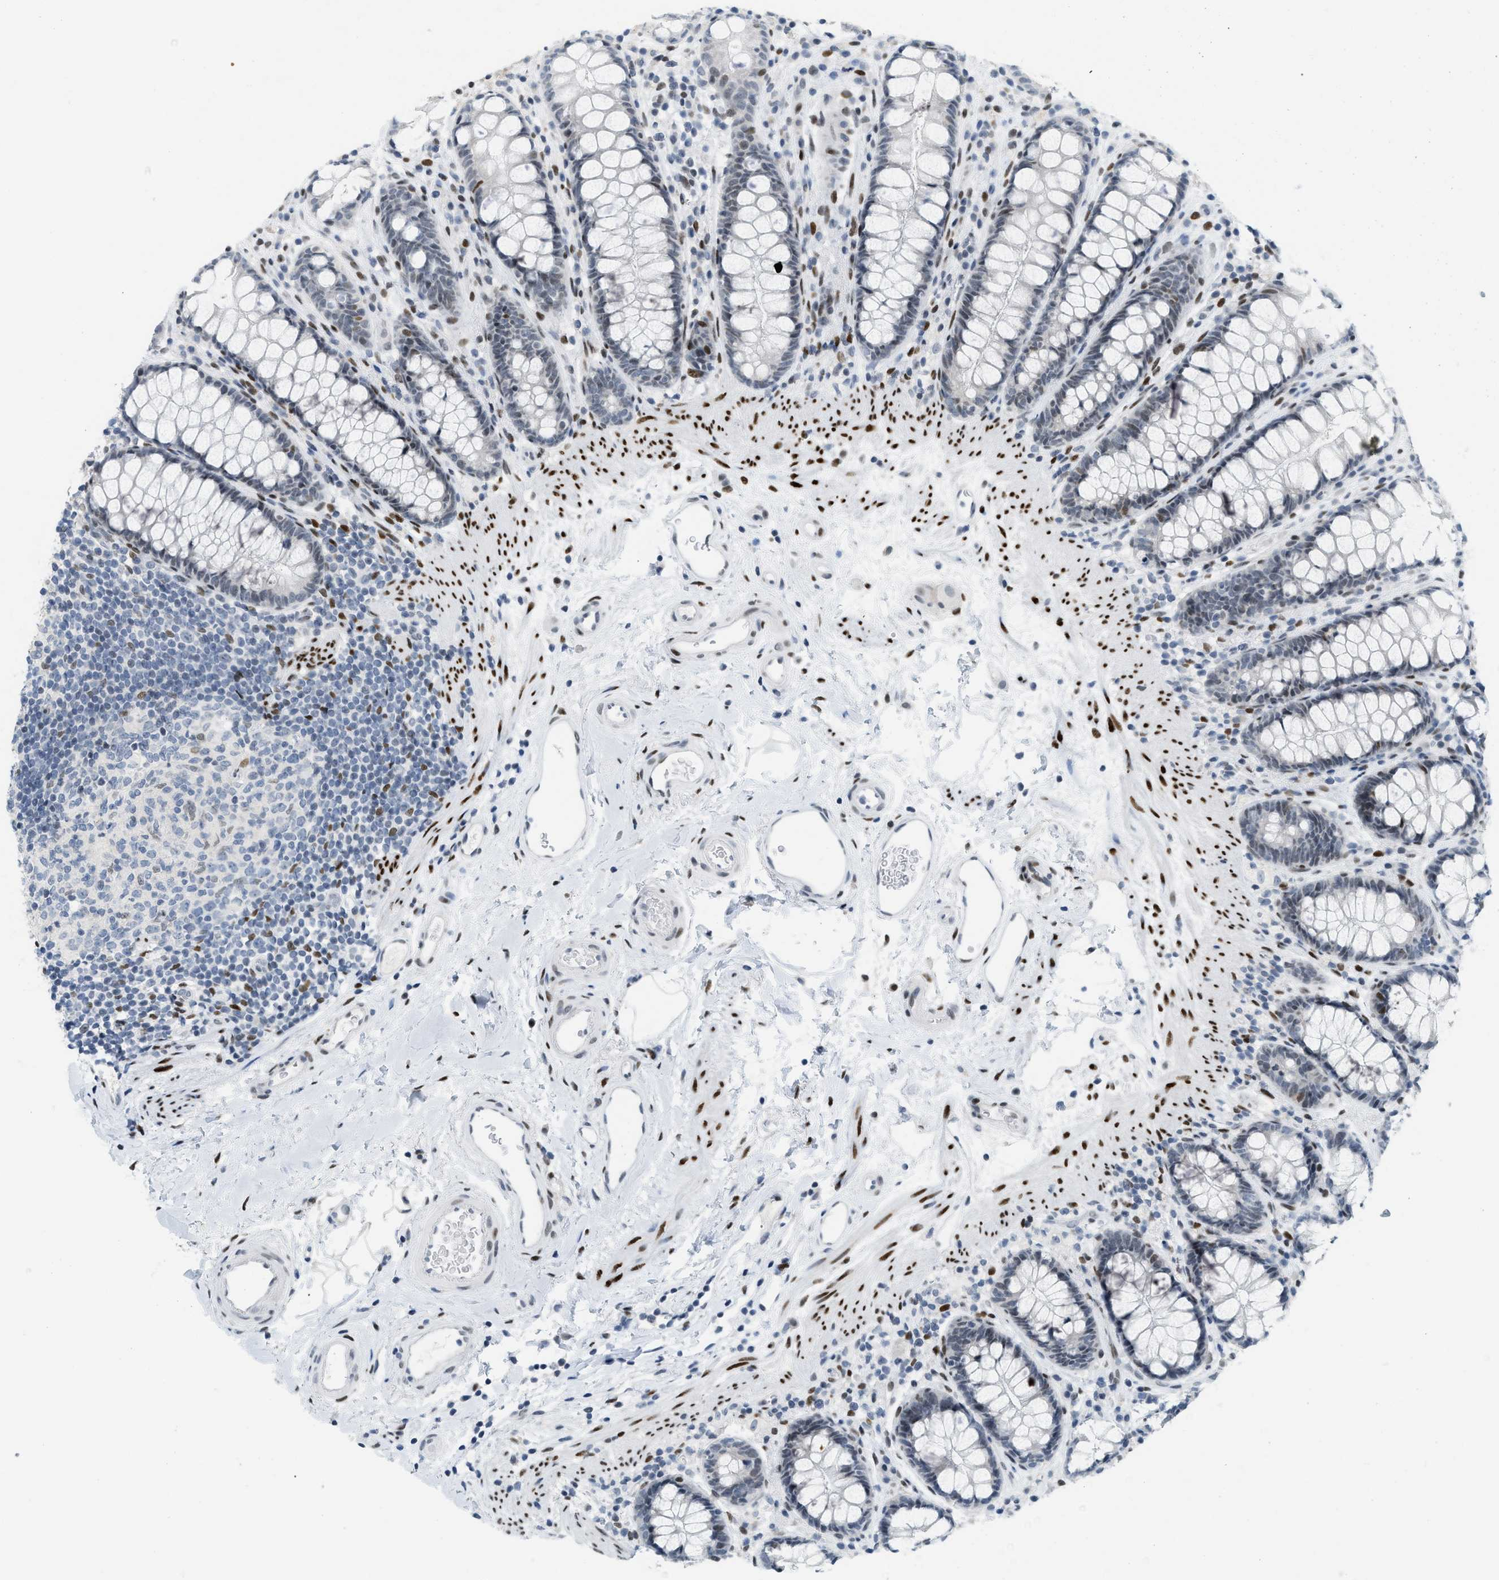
{"staining": {"intensity": "moderate", "quantity": "<25%", "location": "nuclear"}, "tissue": "rectum", "cell_type": "Glandular cells", "image_type": "normal", "snomed": [{"axis": "morphology", "description": "Normal tissue, NOS"}, {"axis": "topography", "description": "Rectum"}], "caption": "The histopathology image reveals staining of normal rectum, revealing moderate nuclear protein positivity (brown color) within glandular cells.", "gene": "PBX1", "patient": {"sex": "female", "age": 65}}